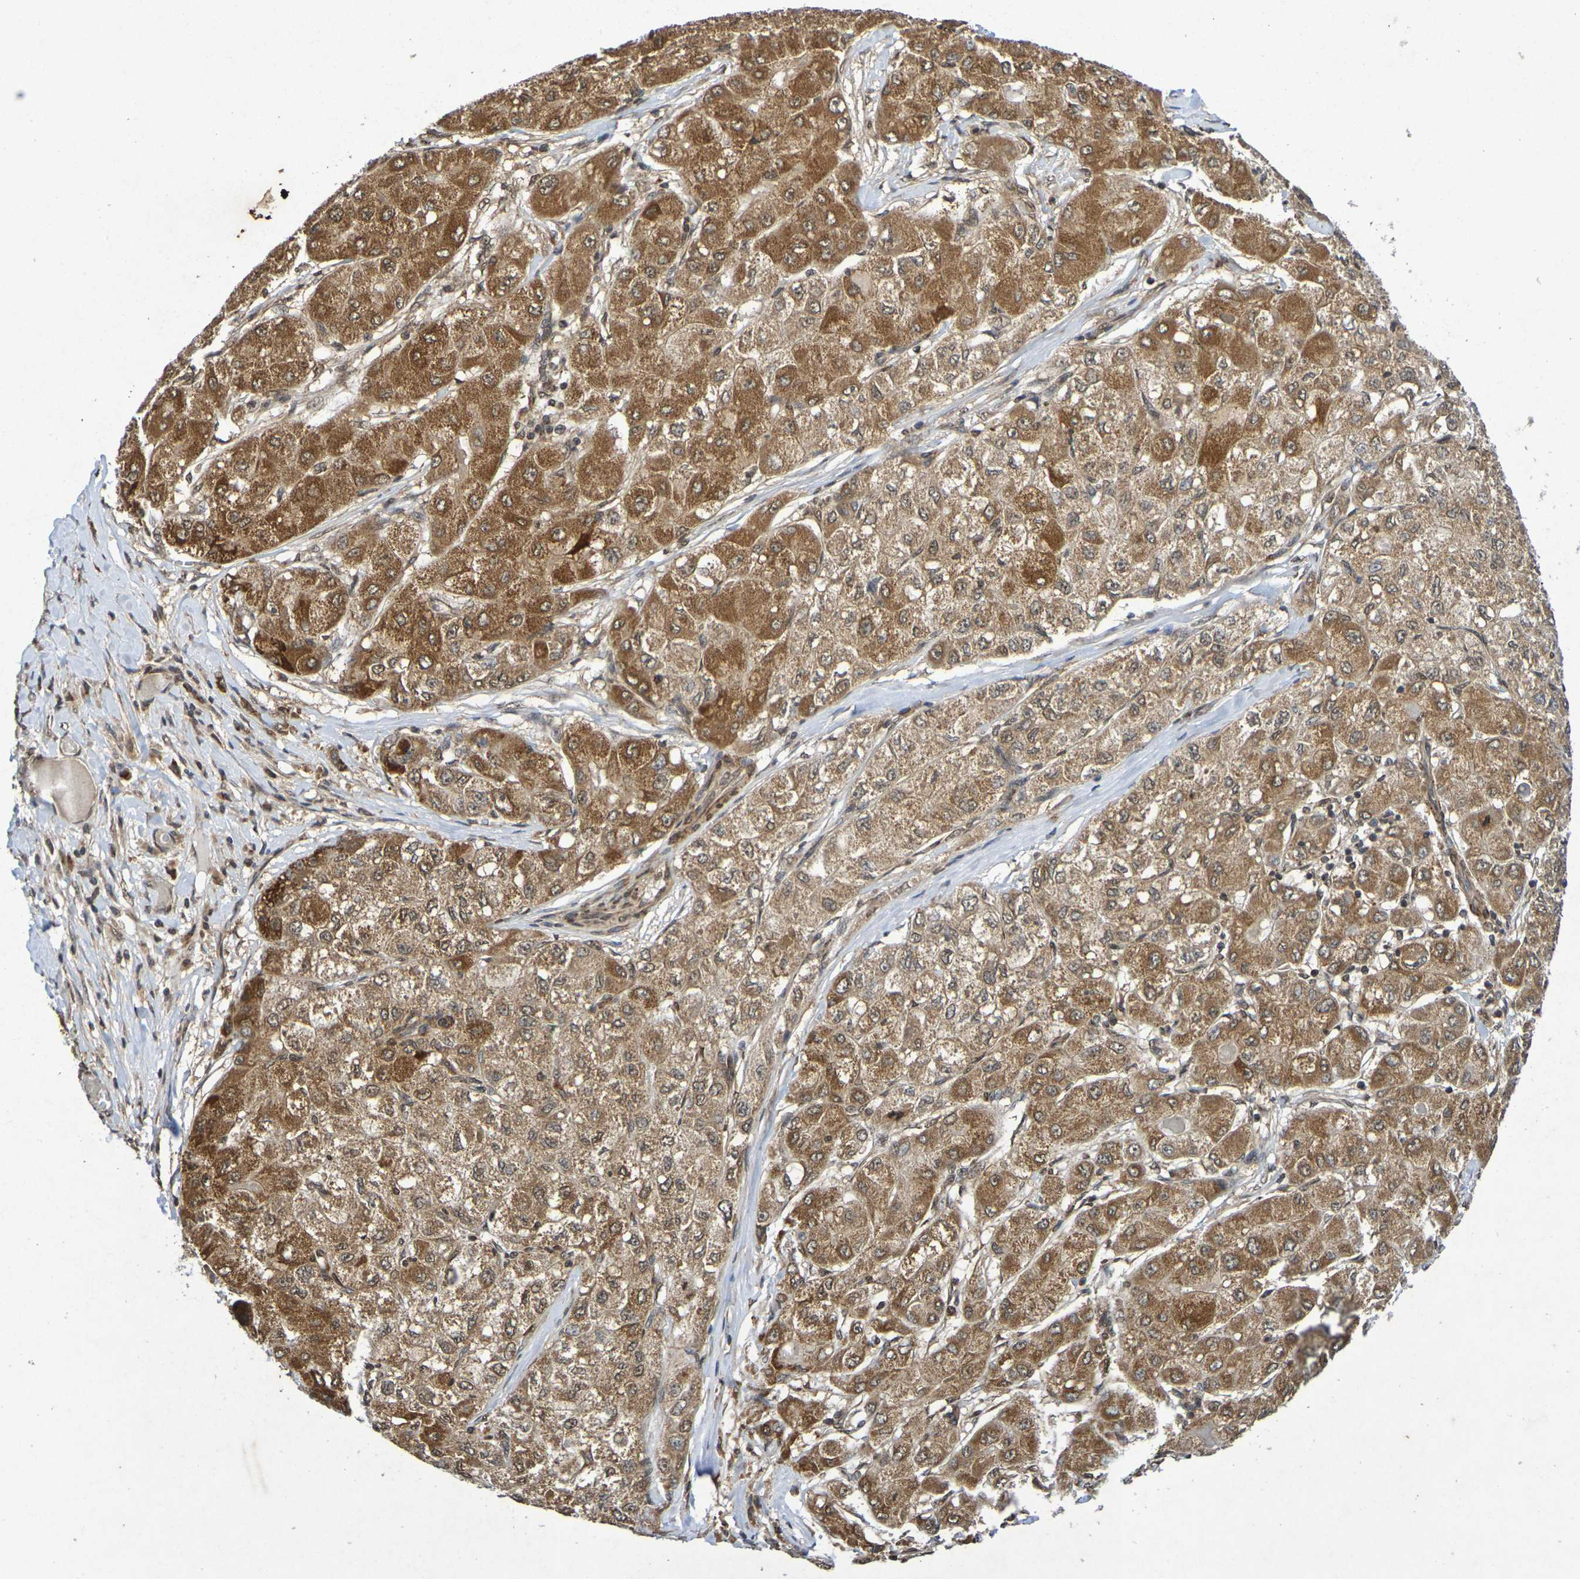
{"staining": {"intensity": "moderate", "quantity": ">75%", "location": "cytoplasmic/membranous,nuclear"}, "tissue": "liver cancer", "cell_type": "Tumor cells", "image_type": "cancer", "snomed": [{"axis": "morphology", "description": "Carcinoma, Hepatocellular, NOS"}, {"axis": "topography", "description": "Liver"}], "caption": "High-magnification brightfield microscopy of liver cancer (hepatocellular carcinoma) stained with DAB (3,3'-diaminobenzidine) (brown) and counterstained with hematoxylin (blue). tumor cells exhibit moderate cytoplasmic/membranous and nuclear expression is seen in approximately>75% of cells. The protein of interest is shown in brown color, while the nuclei are stained blue.", "gene": "GUCY1A2", "patient": {"sex": "male", "age": 80}}